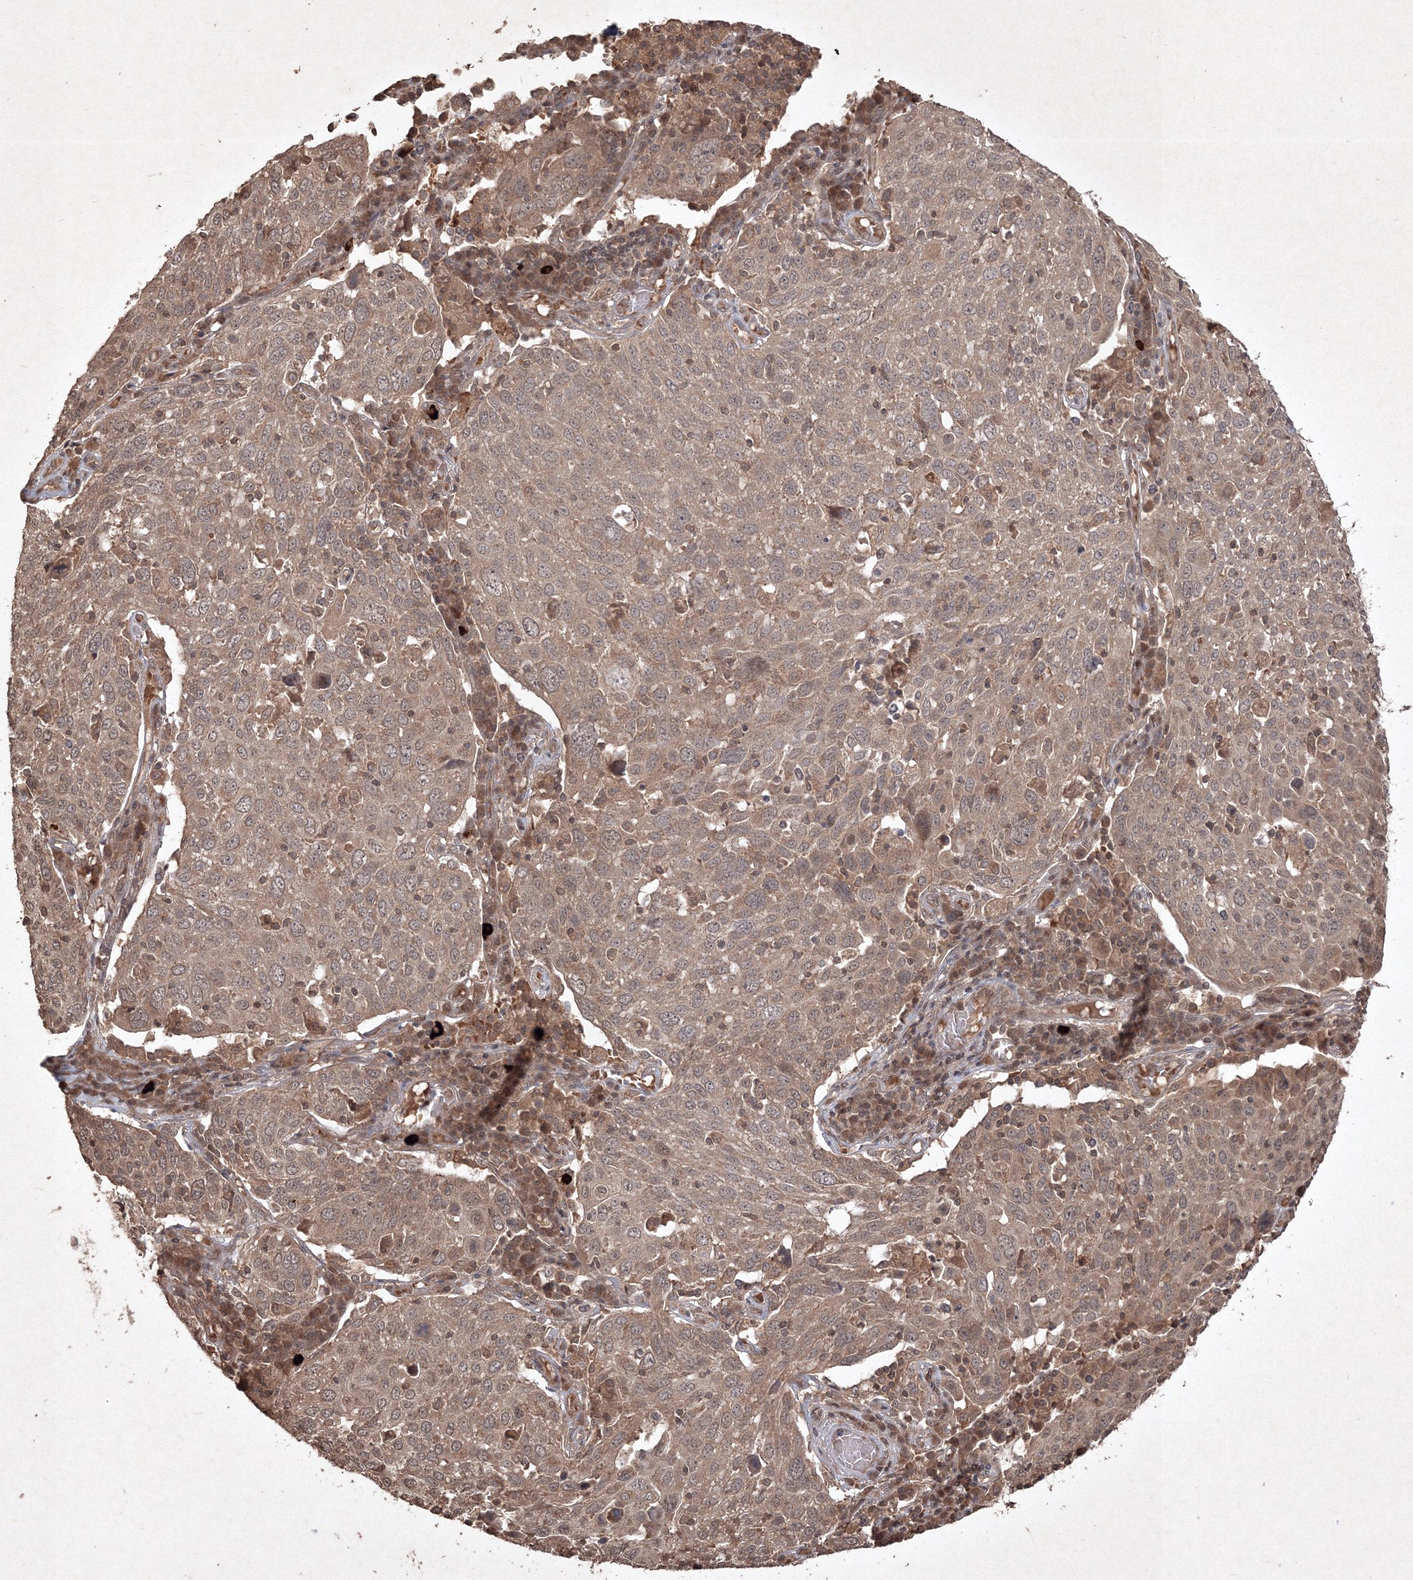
{"staining": {"intensity": "weak", "quantity": ">75%", "location": "cytoplasmic/membranous,nuclear"}, "tissue": "lung cancer", "cell_type": "Tumor cells", "image_type": "cancer", "snomed": [{"axis": "morphology", "description": "Squamous cell carcinoma, NOS"}, {"axis": "topography", "description": "Lung"}], "caption": "Tumor cells show low levels of weak cytoplasmic/membranous and nuclear expression in approximately >75% of cells in lung cancer (squamous cell carcinoma).", "gene": "PELI3", "patient": {"sex": "male", "age": 65}}